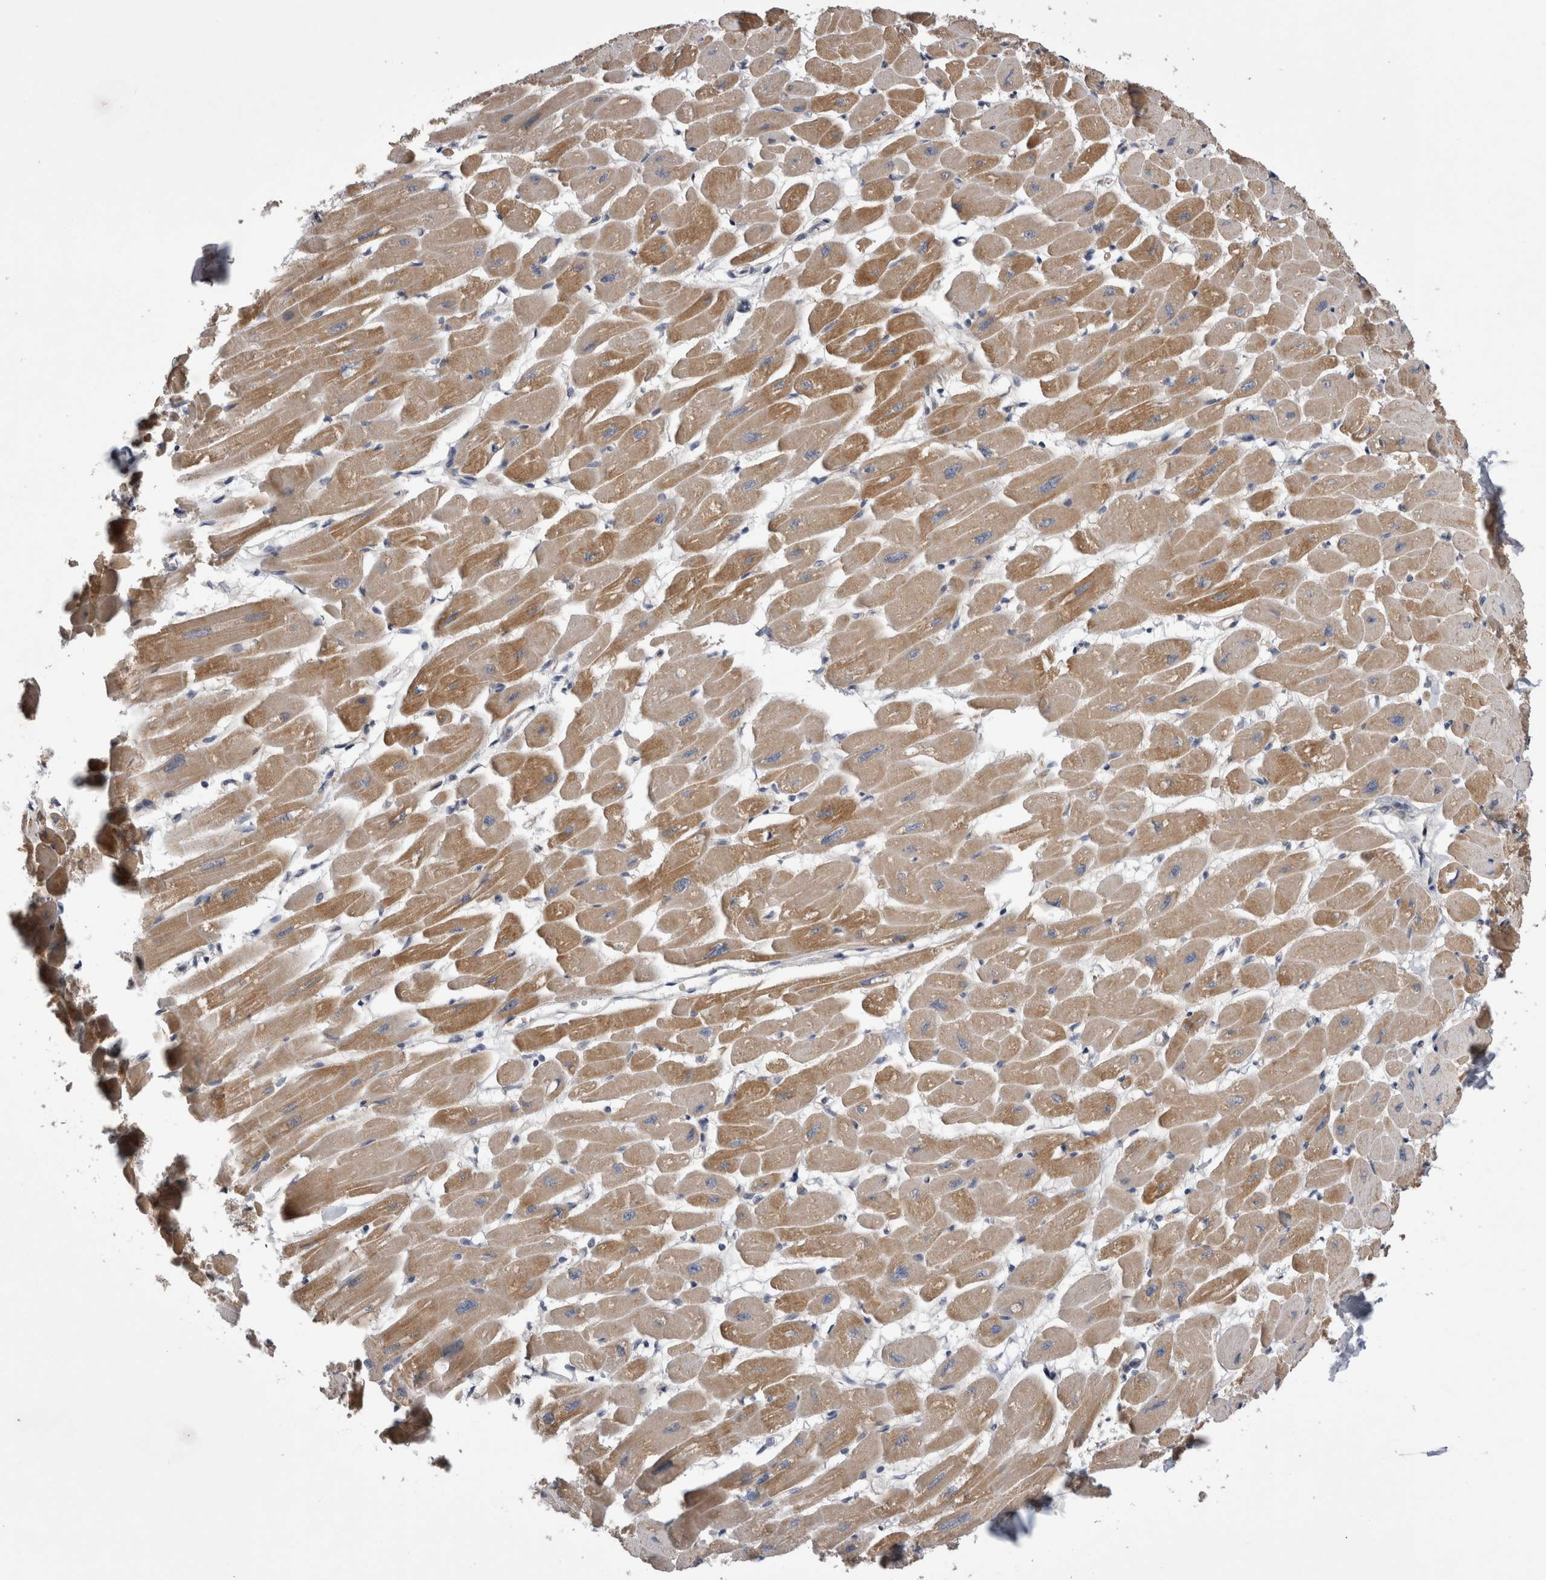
{"staining": {"intensity": "moderate", "quantity": ">75%", "location": "cytoplasmic/membranous"}, "tissue": "heart muscle", "cell_type": "Cardiomyocytes", "image_type": "normal", "snomed": [{"axis": "morphology", "description": "Normal tissue, NOS"}, {"axis": "topography", "description": "Heart"}], "caption": "Immunohistochemical staining of benign heart muscle exhibits medium levels of moderate cytoplasmic/membranous staining in about >75% of cardiomyocytes. Nuclei are stained in blue.", "gene": "ARHGAP29", "patient": {"sex": "female", "age": 54}}